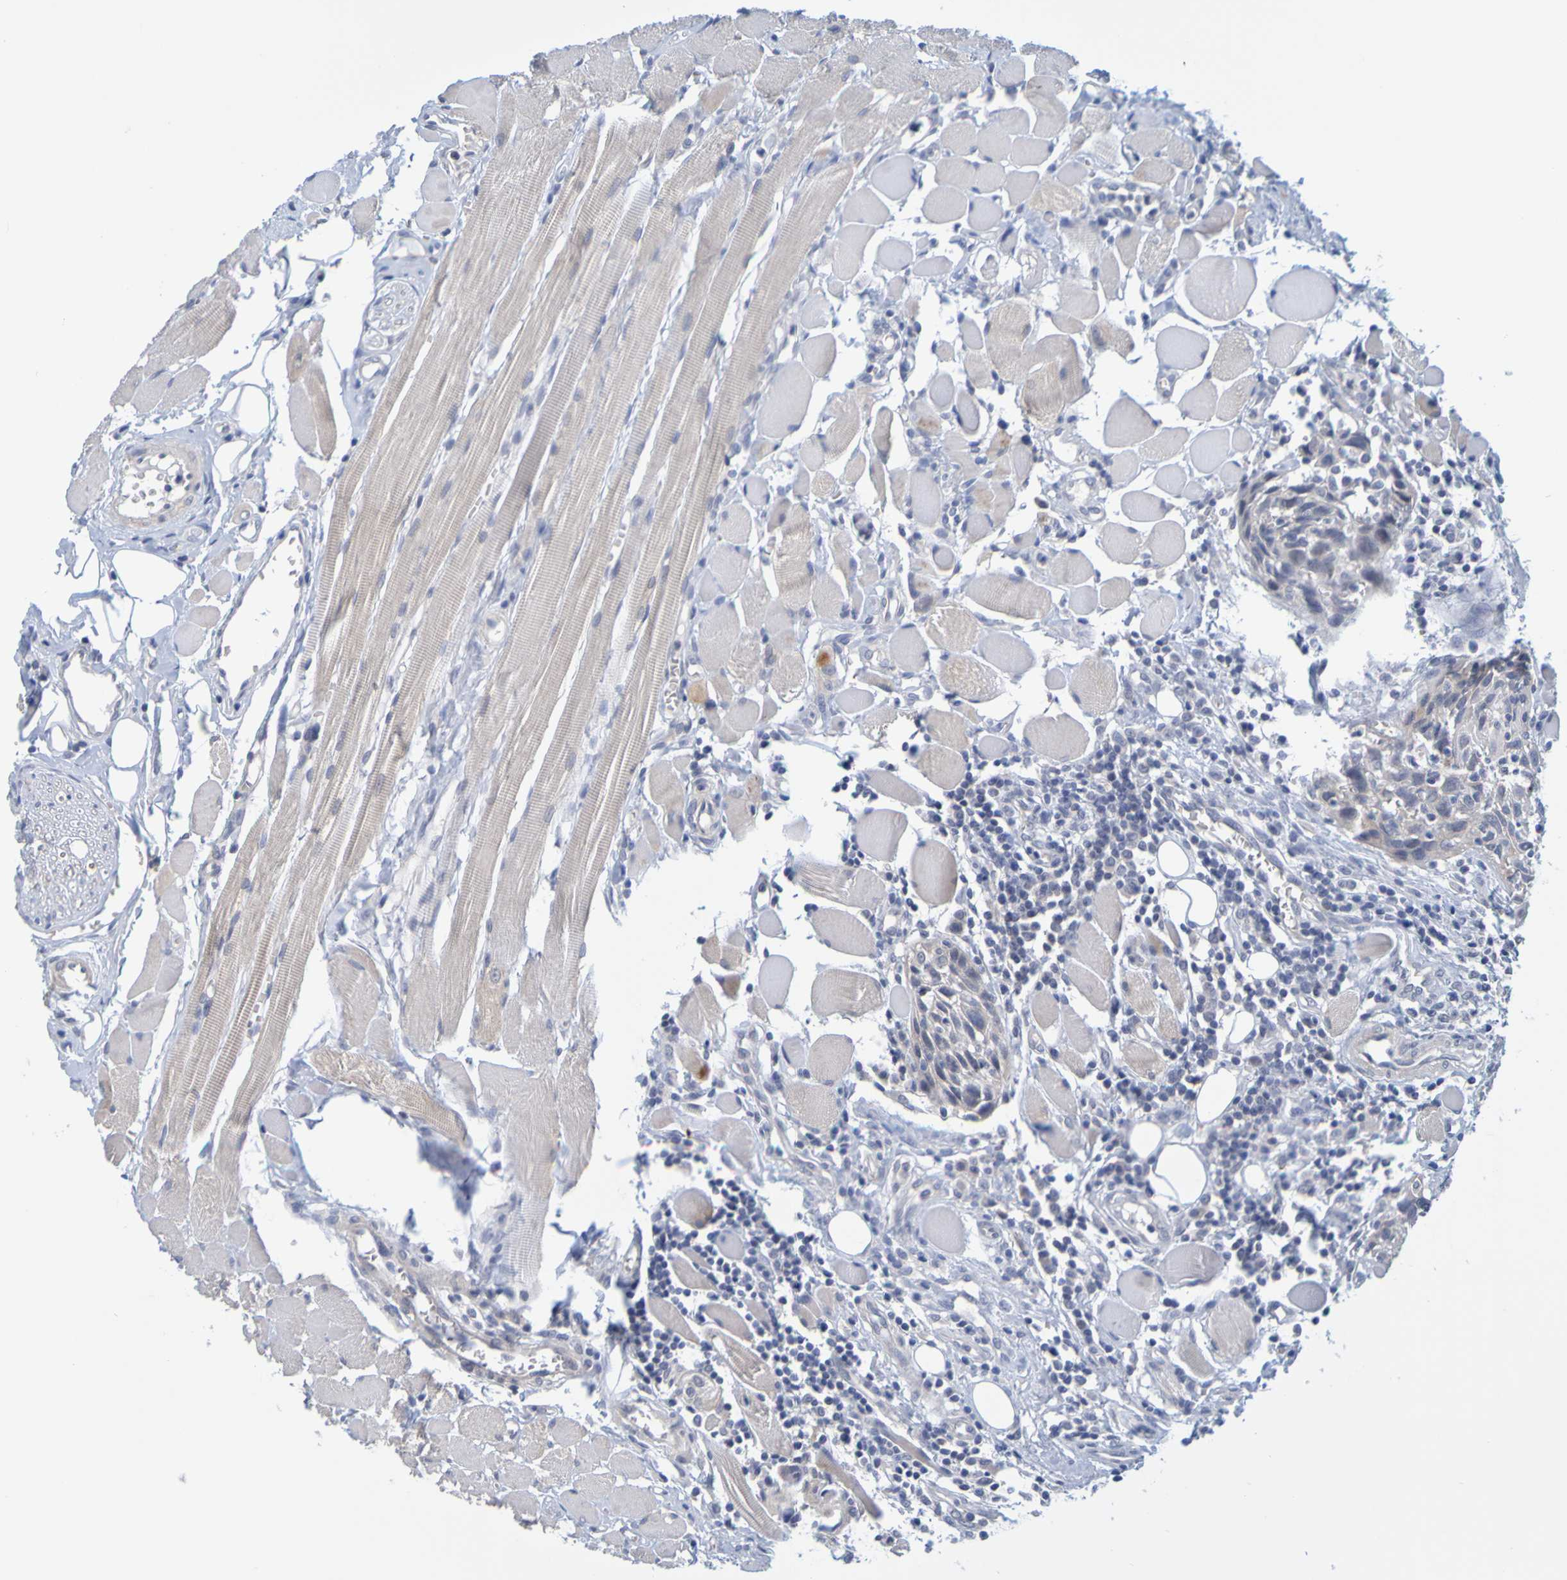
{"staining": {"intensity": "negative", "quantity": "none", "location": "none"}, "tissue": "head and neck cancer", "cell_type": "Tumor cells", "image_type": "cancer", "snomed": [{"axis": "morphology", "description": "Squamous cell carcinoma, NOS"}, {"axis": "topography", "description": "Oral tissue"}, {"axis": "topography", "description": "Head-Neck"}], "caption": "Immunohistochemical staining of head and neck cancer (squamous cell carcinoma) exhibits no significant expression in tumor cells. Nuclei are stained in blue.", "gene": "ENDOU", "patient": {"sex": "female", "age": 50}}